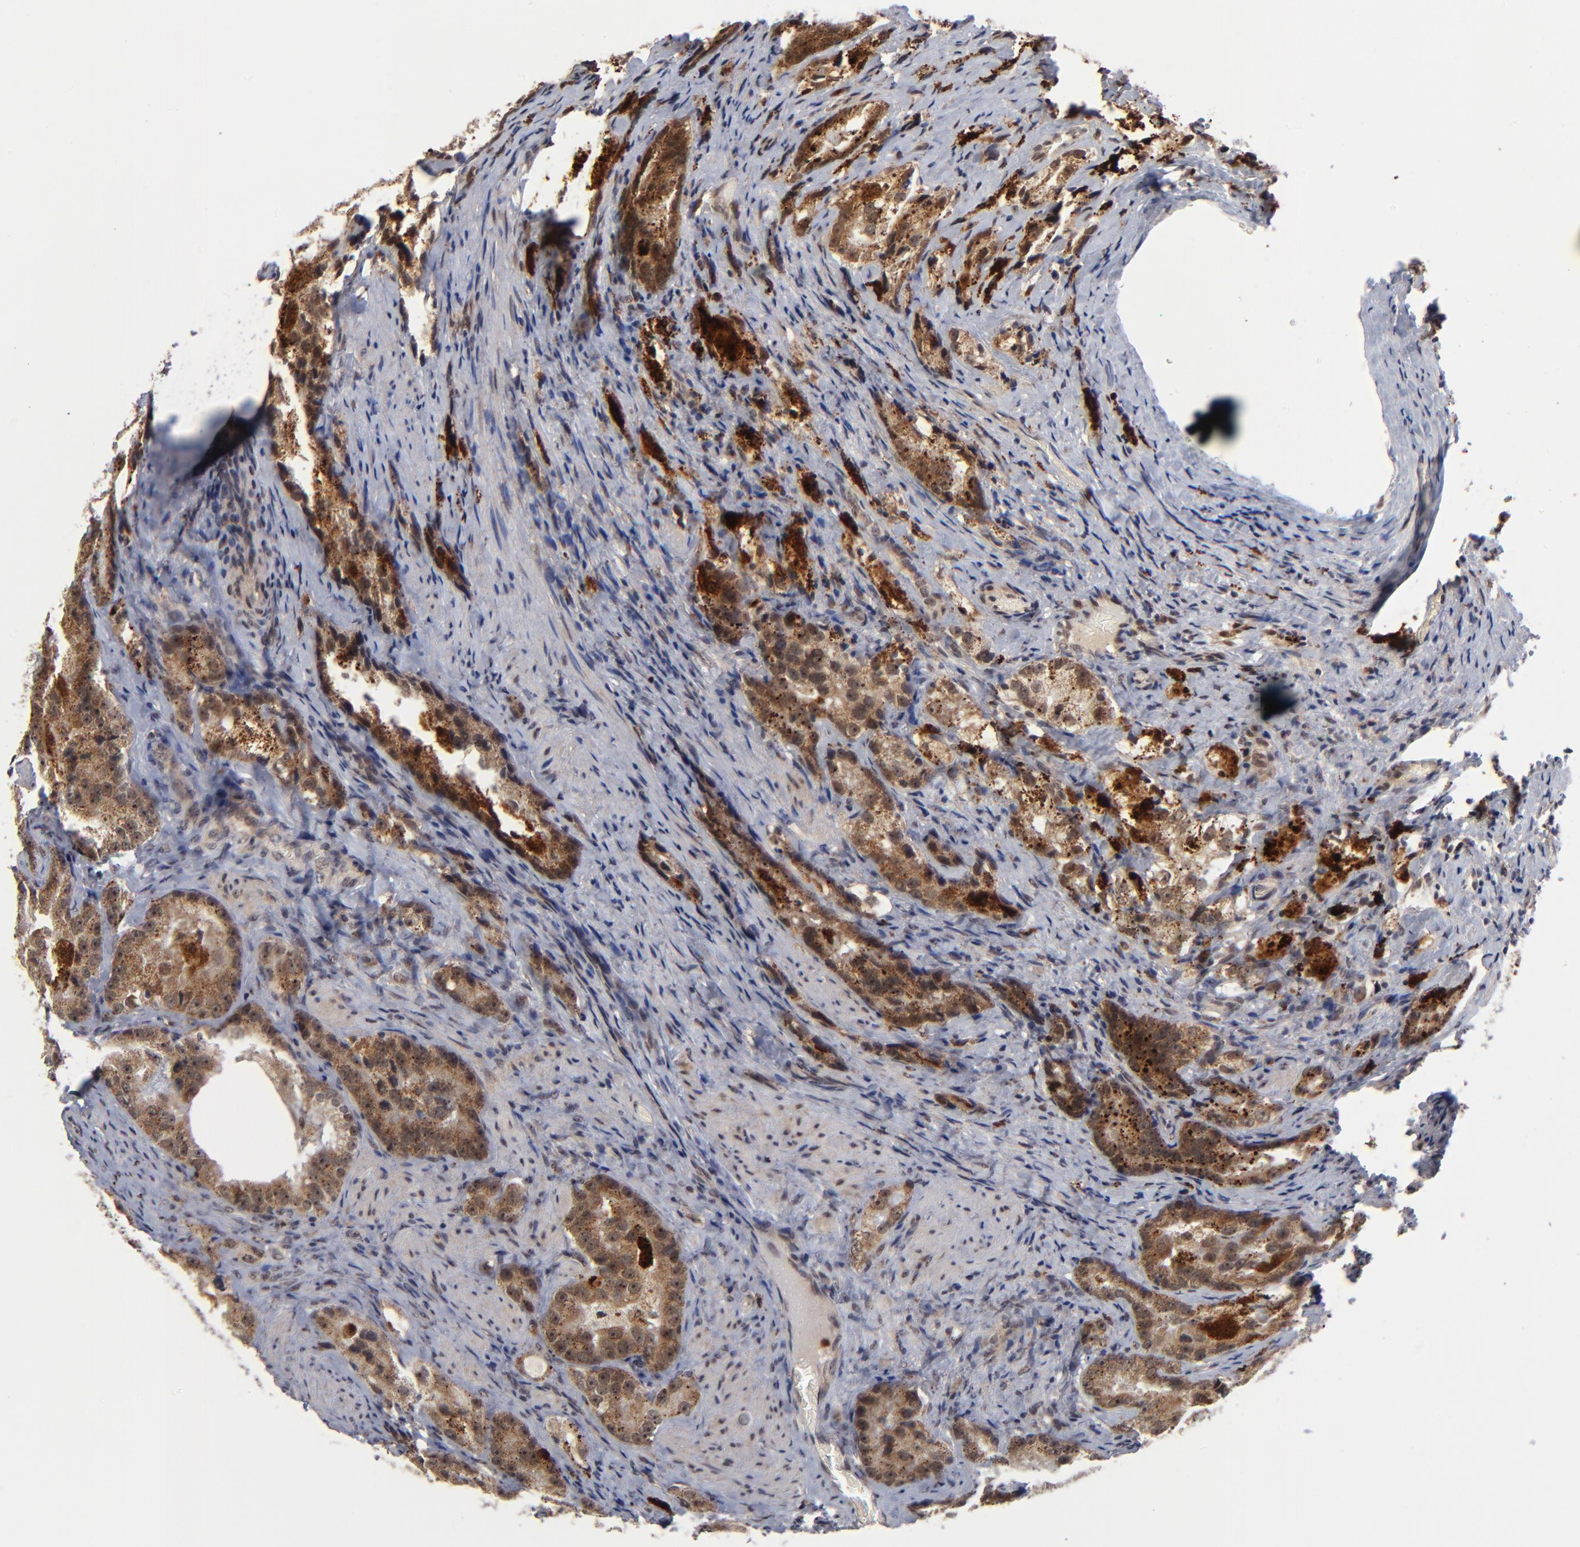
{"staining": {"intensity": "strong", "quantity": ">75%", "location": "cytoplasmic/membranous,nuclear"}, "tissue": "prostate cancer", "cell_type": "Tumor cells", "image_type": "cancer", "snomed": [{"axis": "morphology", "description": "Adenocarcinoma, High grade"}, {"axis": "topography", "description": "Prostate"}], "caption": "There is high levels of strong cytoplasmic/membranous and nuclear staining in tumor cells of prostate high-grade adenocarcinoma, as demonstrated by immunohistochemical staining (brown color).", "gene": "ZNF419", "patient": {"sex": "male", "age": 63}}